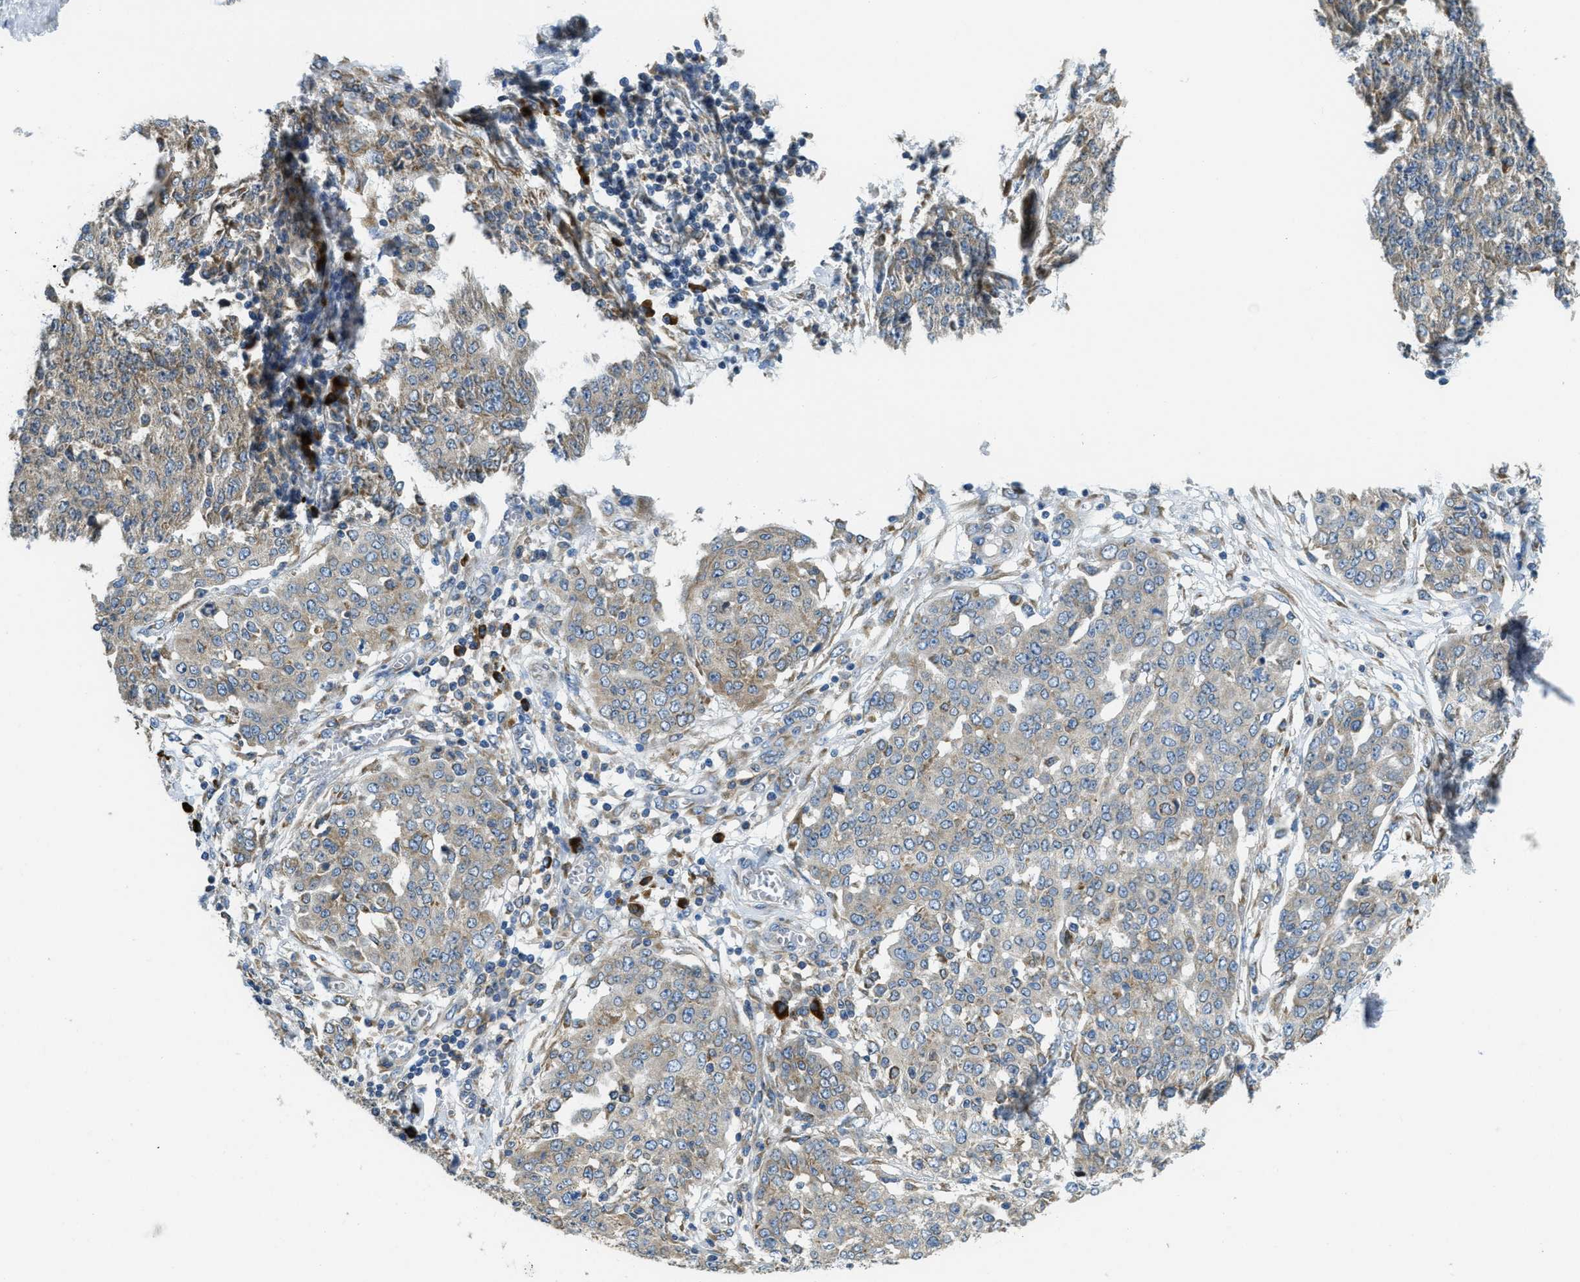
{"staining": {"intensity": "negative", "quantity": "none", "location": "none"}, "tissue": "ovarian cancer", "cell_type": "Tumor cells", "image_type": "cancer", "snomed": [{"axis": "morphology", "description": "Cystadenocarcinoma, serous, NOS"}, {"axis": "topography", "description": "Soft tissue"}, {"axis": "topography", "description": "Ovary"}], "caption": "Immunohistochemical staining of ovarian cancer displays no significant staining in tumor cells.", "gene": "SSR1", "patient": {"sex": "female", "age": 57}}